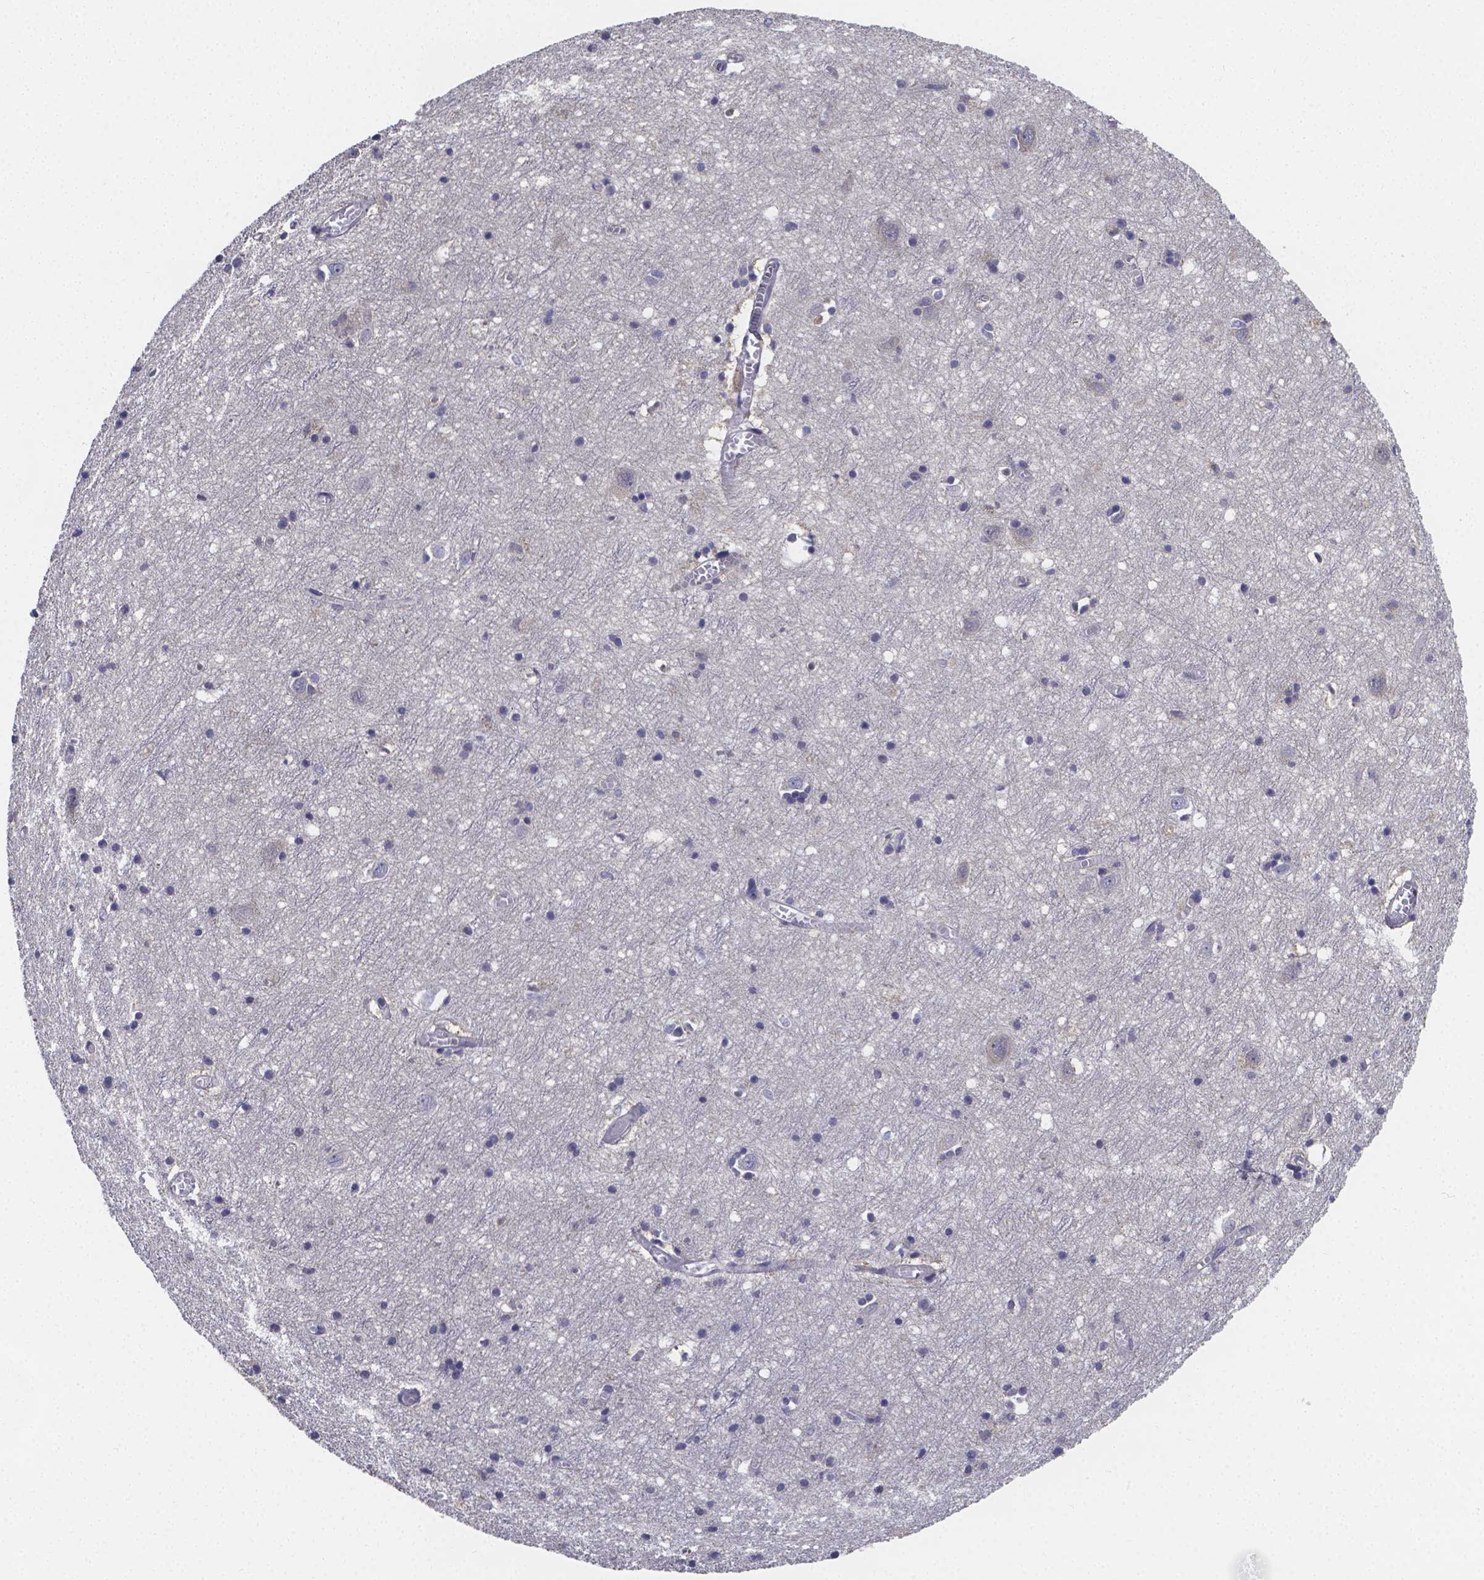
{"staining": {"intensity": "negative", "quantity": "none", "location": "none"}, "tissue": "cerebral cortex", "cell_type": "Endothelial cells", "image_type": "normal", "snomed": [{"axis": "morphology", "description": "Normal tissue, NOS"}, {"axis": "topography", "description": "Cerebral cortex"}], "caption": "This histopathology image is of unremarkable cerebral cortex stained with IHC to label a protein in brown with the nuclei are counter-stained blue. There is no expression in endothelial cells. (DAB immunohistochemistry, high magnification).", "gene": "RERG", "patient": {"sex": "male", "age": 70}}